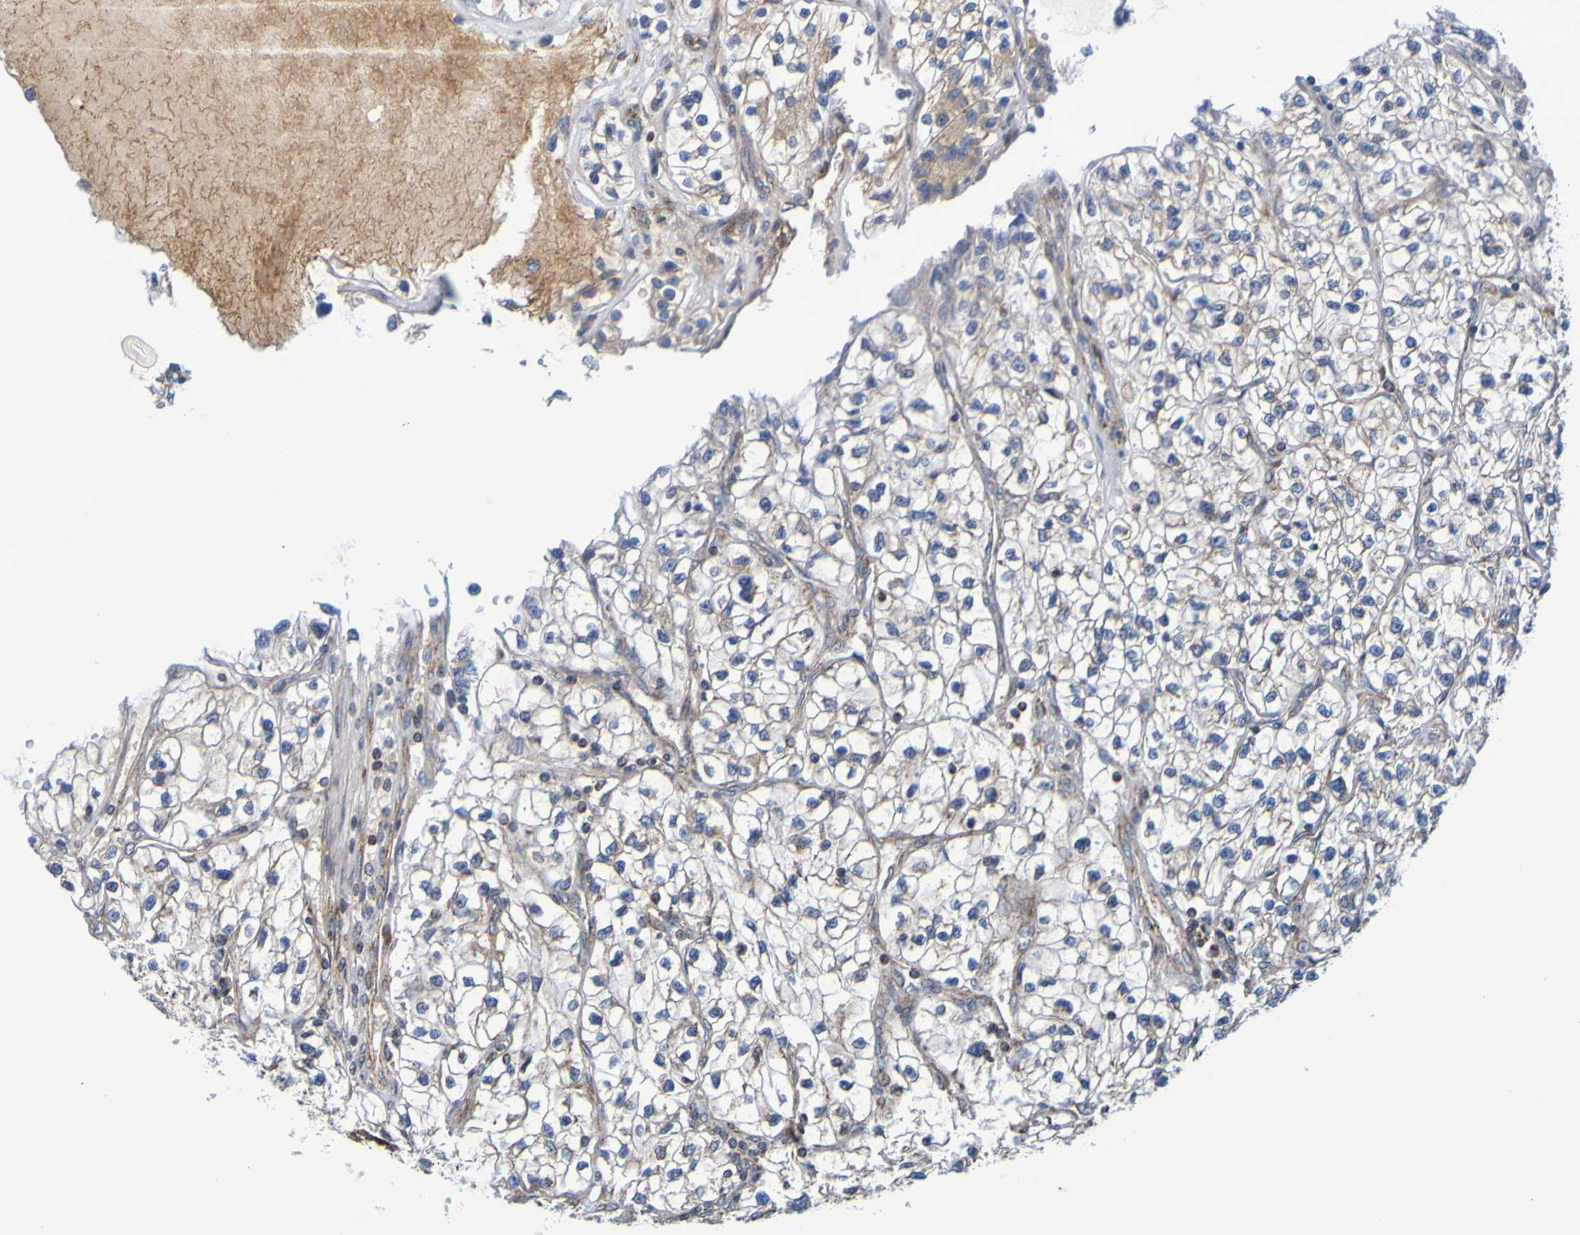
{"staining": {"intensity": "moderate", "quantity": "<25%", "location": "cytoplasmic/membranous"}, "tissue": "renal cancer", "cell_type": "Tumor cells", "image_type": "cancer", "snomed": [{"axis": "morphology", "description": "Adenocarcinoma, NOS"}, {"axis": "topography", "description": "Kidney"}], "caption": "Immunohistochemistry (IHC) staining of adenocarcinoma (renal), which shows low levels of moderate cytoplasmic/membranous expression in approximately <25% of tumor cells indicating moderate cytoplasmic/membranous protein positivity. The staining was performed using DAB (brown) for protein detection and nuclei were counterstained in hematoxylin (blue).", "gene": "CCDC51", "patient": {"sex": "female", "age": 57}}